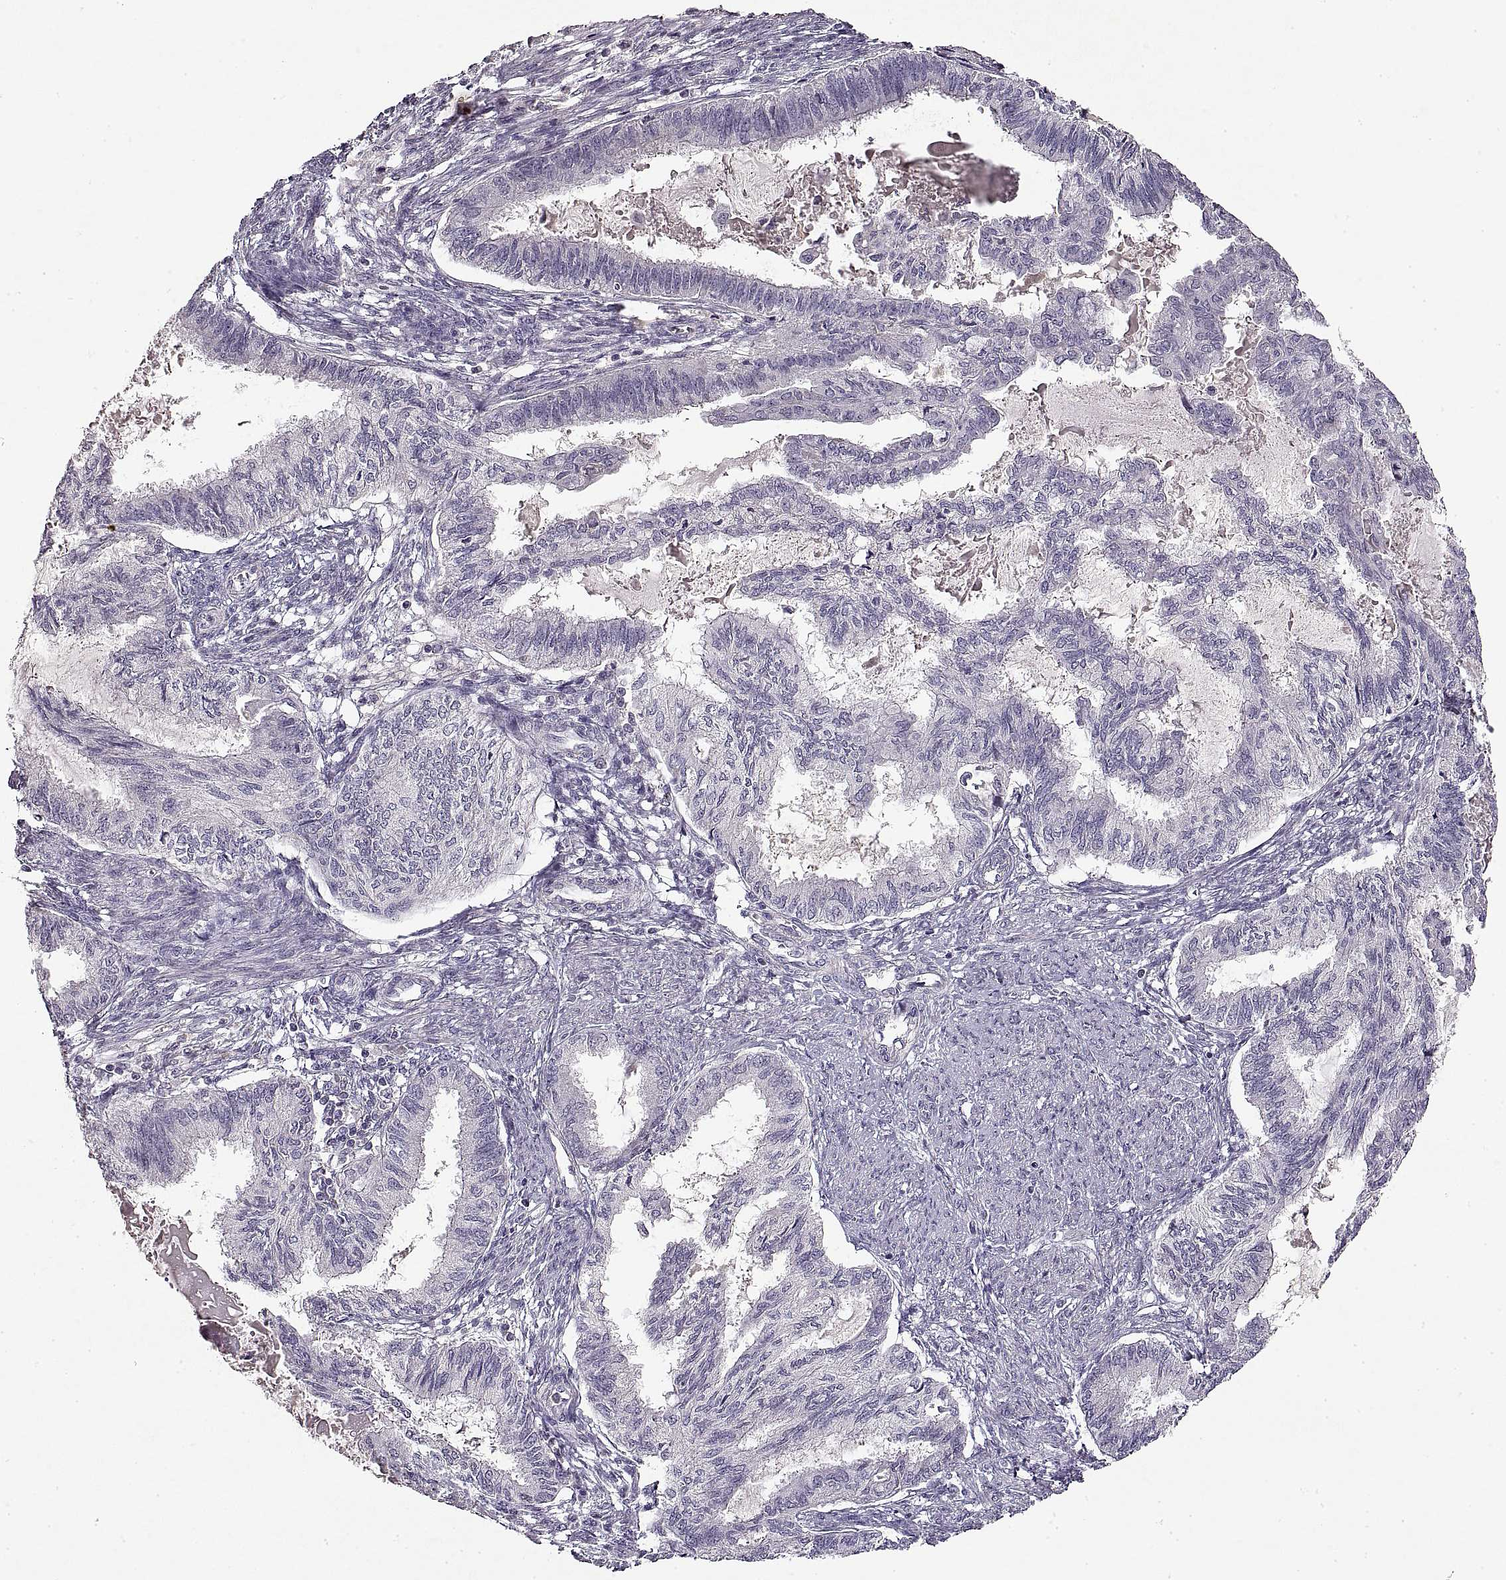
{"staining": {"intensity": "negative", "quantity": "none", "location": "none"}, "tissue": "endometrial cancer", "cell_type": "Tumor cells", "image_type": "cancer", "snomed": [{"axis": "morphology", "description": "Adenocarcinoma, NOS"}, {"axis": "topography", "description": "Endometrium"}], "caption": "High magnification brightfield microscopy of adenocarcinoma (endometrial) stained with DAB (3,3'-diaminobenzidine) (brown) and counterstained with hematoxylin (blue): tumor cells show no significant expression.", "gene": "ADAM11", "patient": {"sex": "female", "age": 86}}